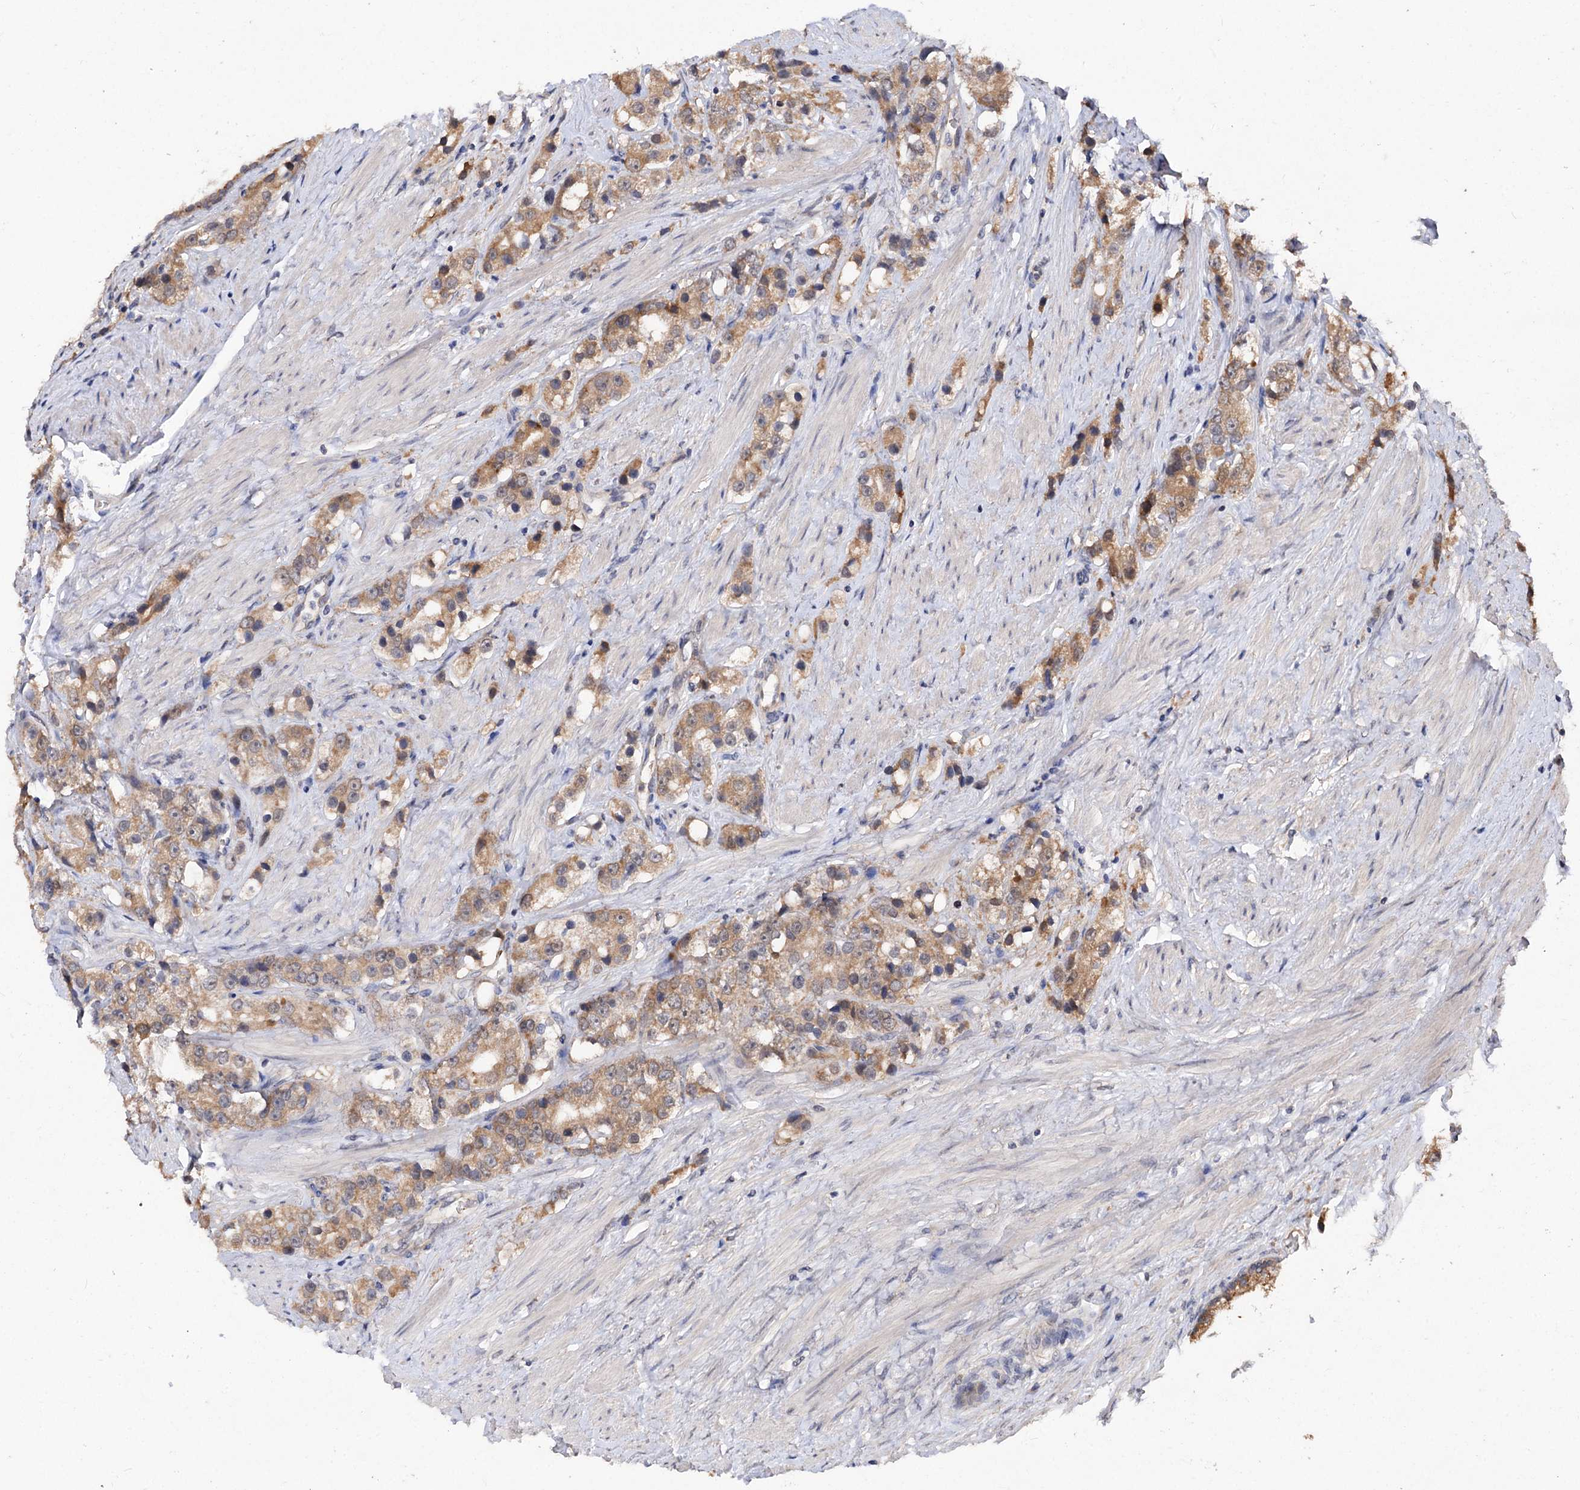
{"staining": {"intensity": "moderate", "quantity": ">75%", "location": "cytoplasmic/membranous"}, "tissue": "prostate cancer", "cell_type": "Tumor cells", "image_type": "cancer", "snomed": [{"axis": "morphology", "description": "Adenocarcinoma, NOS"}, {"axis": "topography", "description": "Prostate"}], "caption": "Moderate cytoplasmic/membranous protein staining is present in about >75% of tumor cells in prostate cancer (adenocarcinoma). (DAB = brown stain, brightfield microscopy at high magnification).", "gene": "NUDCD2", "patient": {"sex": "male", "age": 79}}